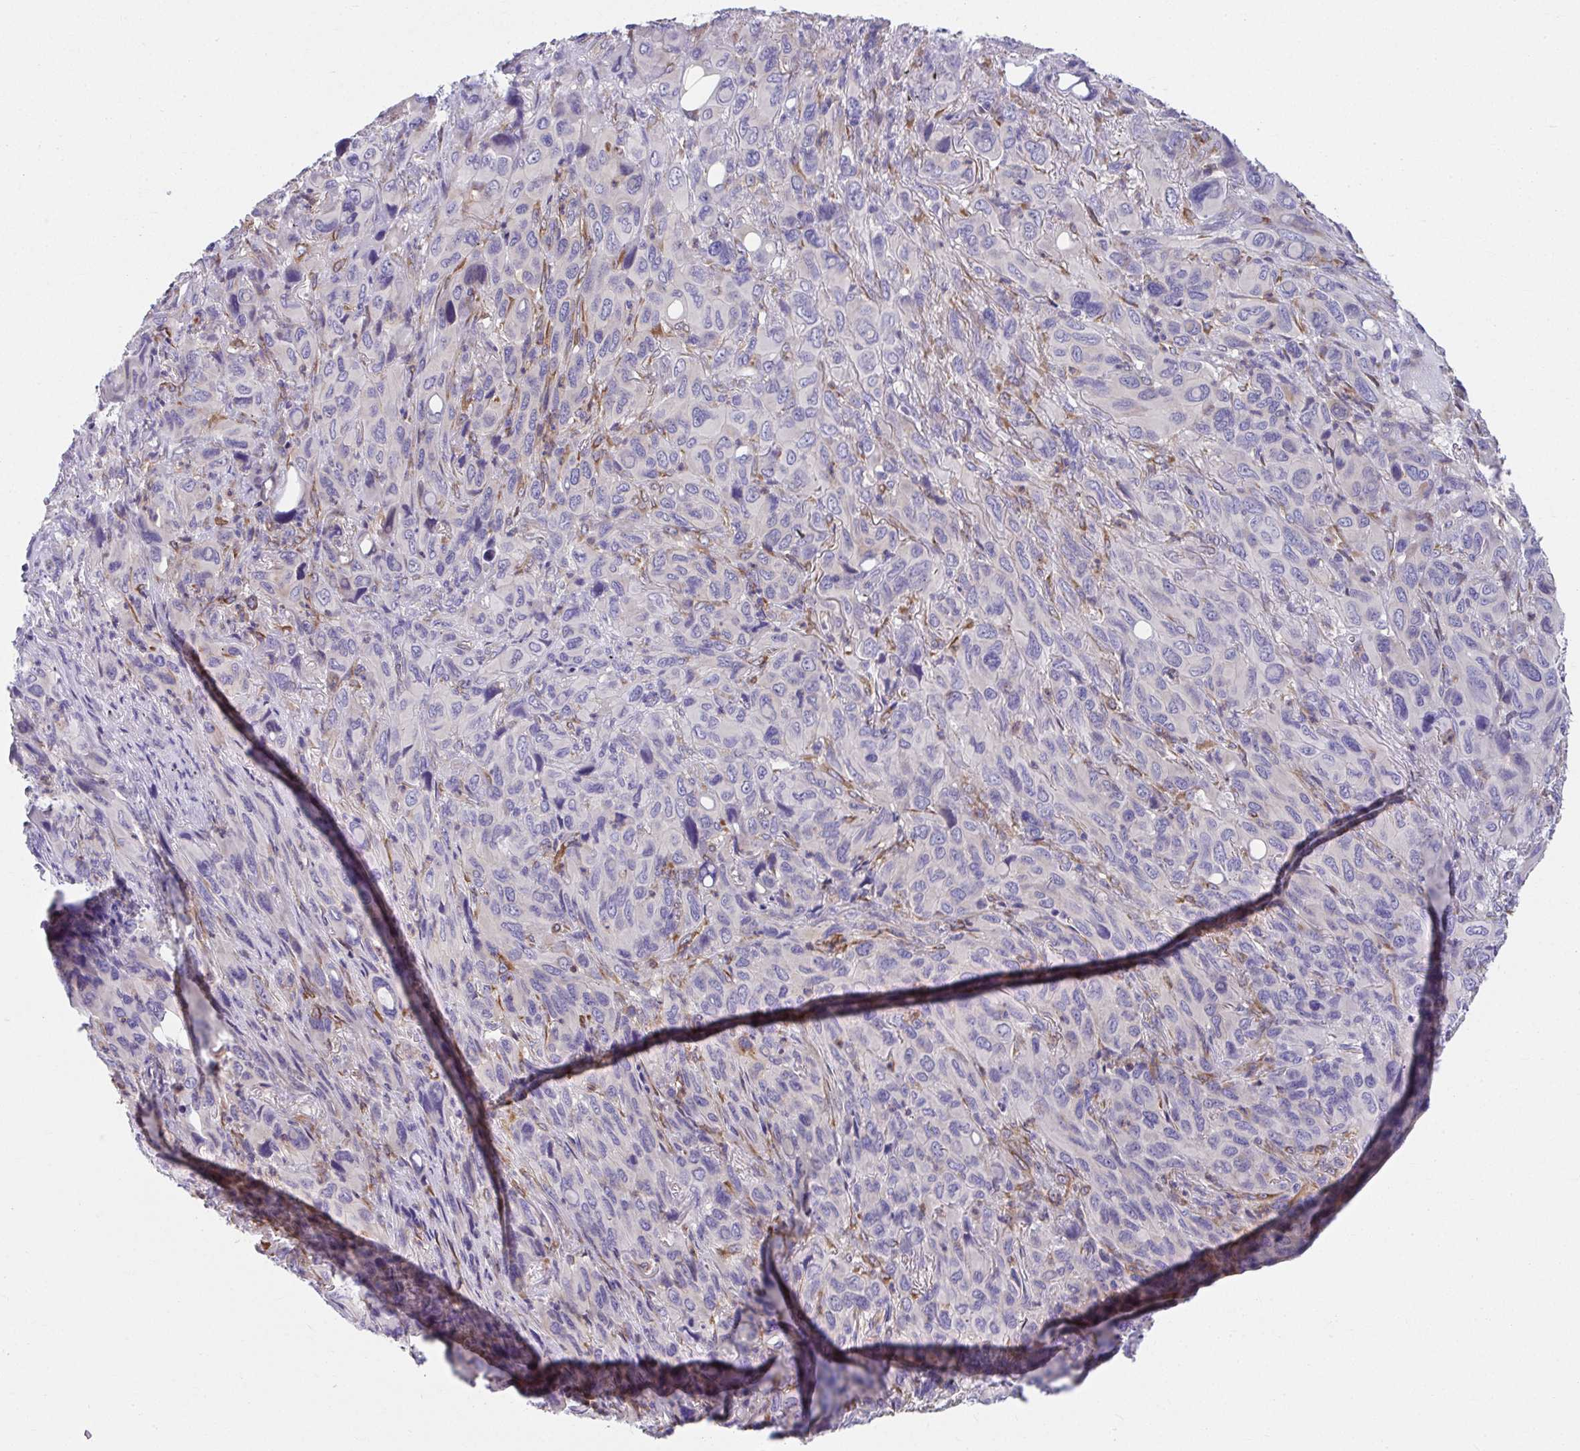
{"staining": {"intensity": "negative", "quantity": "none", "location": "none"}, "tissue": "melanoma", "cell_type": "Tumor cells", "image_type": "cancer", "snomed": [{"axis": "morphology", "description": "Malignant melanoma, Metastatic site"}, {"axis": "topography", "description": "Lung"}], "caption": "Protein analysis of melanoma exhibits no significant staining in tumor cells.", "gene": "CXCR1", "patient": {"sex": "male", "age": 48}}